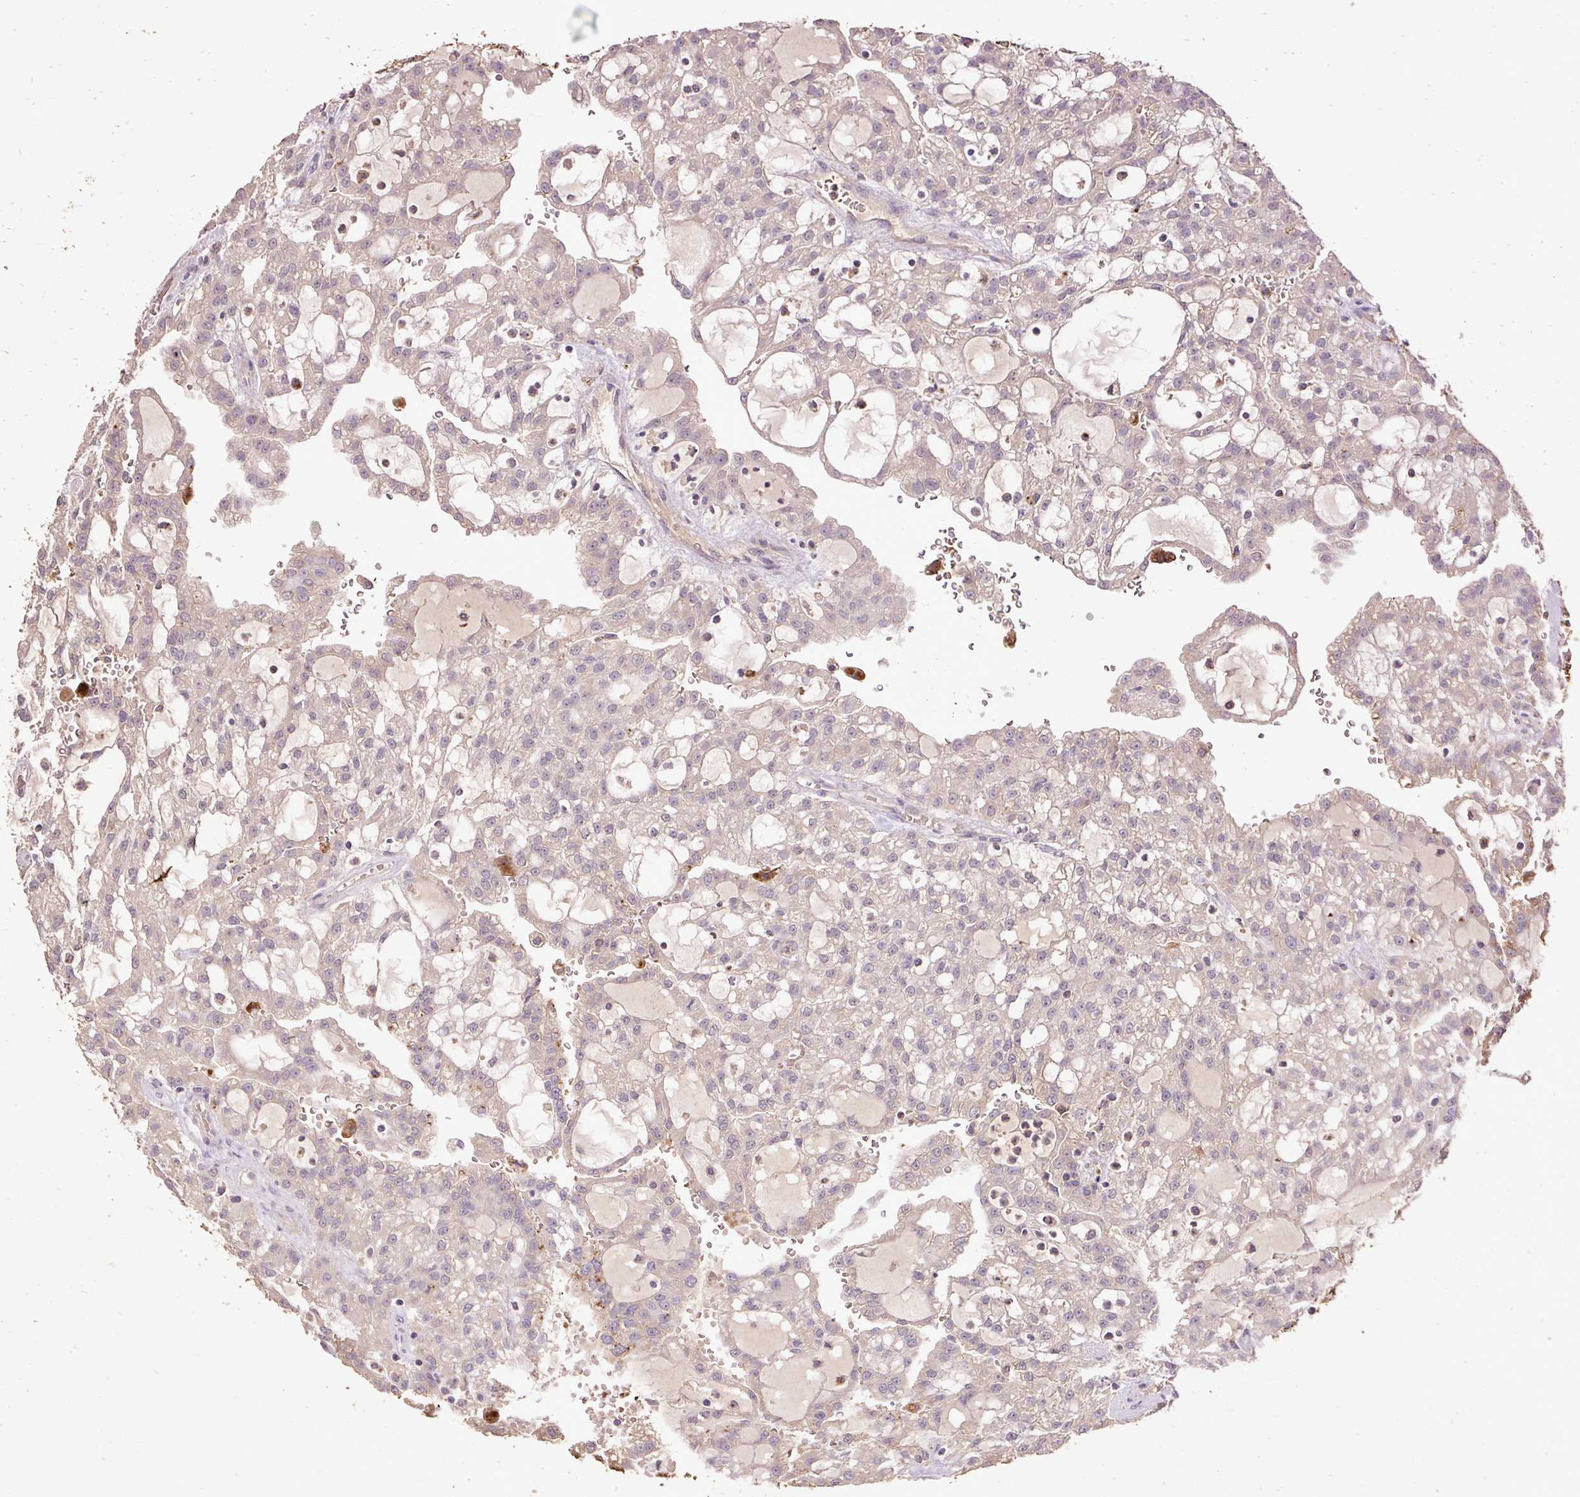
{"staining": {"intensity": "negative", "quantity": "none", "location": "none"}, "tissue": "renal cancer", "cell_type": "Tumor cells", "image_type": "cancer", "snomed": [{"axis": "morphology", "description": "Adenocarcinoma, NOS"}, {"axis": "topography", "description": "Kidney"}], "caption": "A high-resolution photomicrograph shows IHC staining of renal cancer, which exhibits no significant positivity in tumor cells. (DAB IHC with hematoxylin counter stain).", "gene": "LRTM2", "patient": {"sex": "male", "age": 63}}